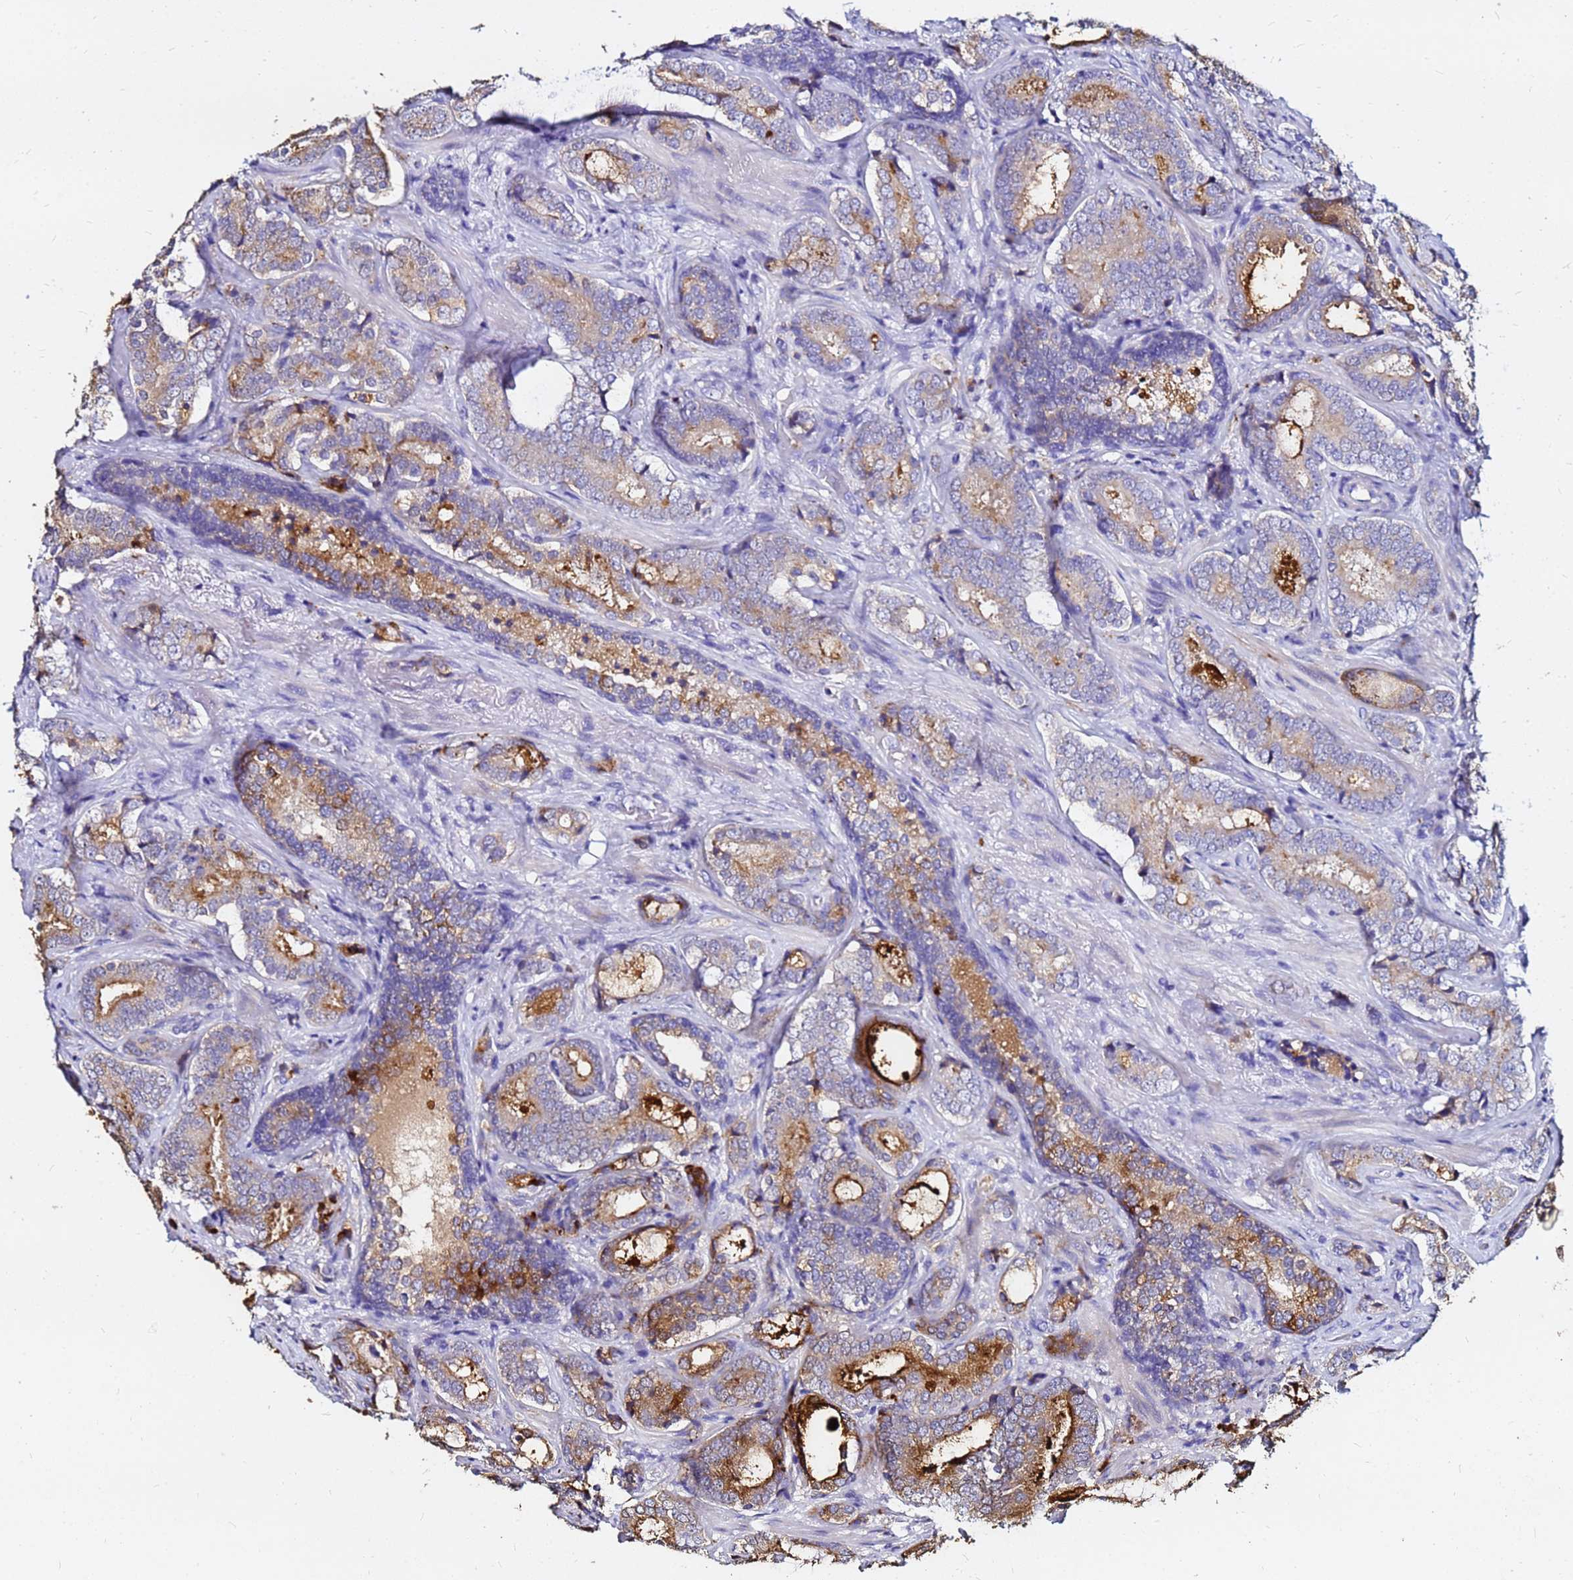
{"staining": {"intensity": "moderate", "quantity": "<25%", "location": "cytoplasmic/membranous"}, "tissue": "prostate cancer", "cell_type": "Tumor cells", "image_type": "cancer", "snomed": [{"axis": "morphology", "description": "Adenocarcinoma, Low grade"}, {"axis": "topography", "description": "Prostate"}], "caption": "High-power microscopy captured an immunohistochemistry (IHC) micrograph of prostate adenocarcinoma (low-grade), revealing moderate cytoplasmic/membranous expression in approximately <25% of tumor cells.", "gene": "FAM183A", "patient": {"sex": "male", "age": 58}}